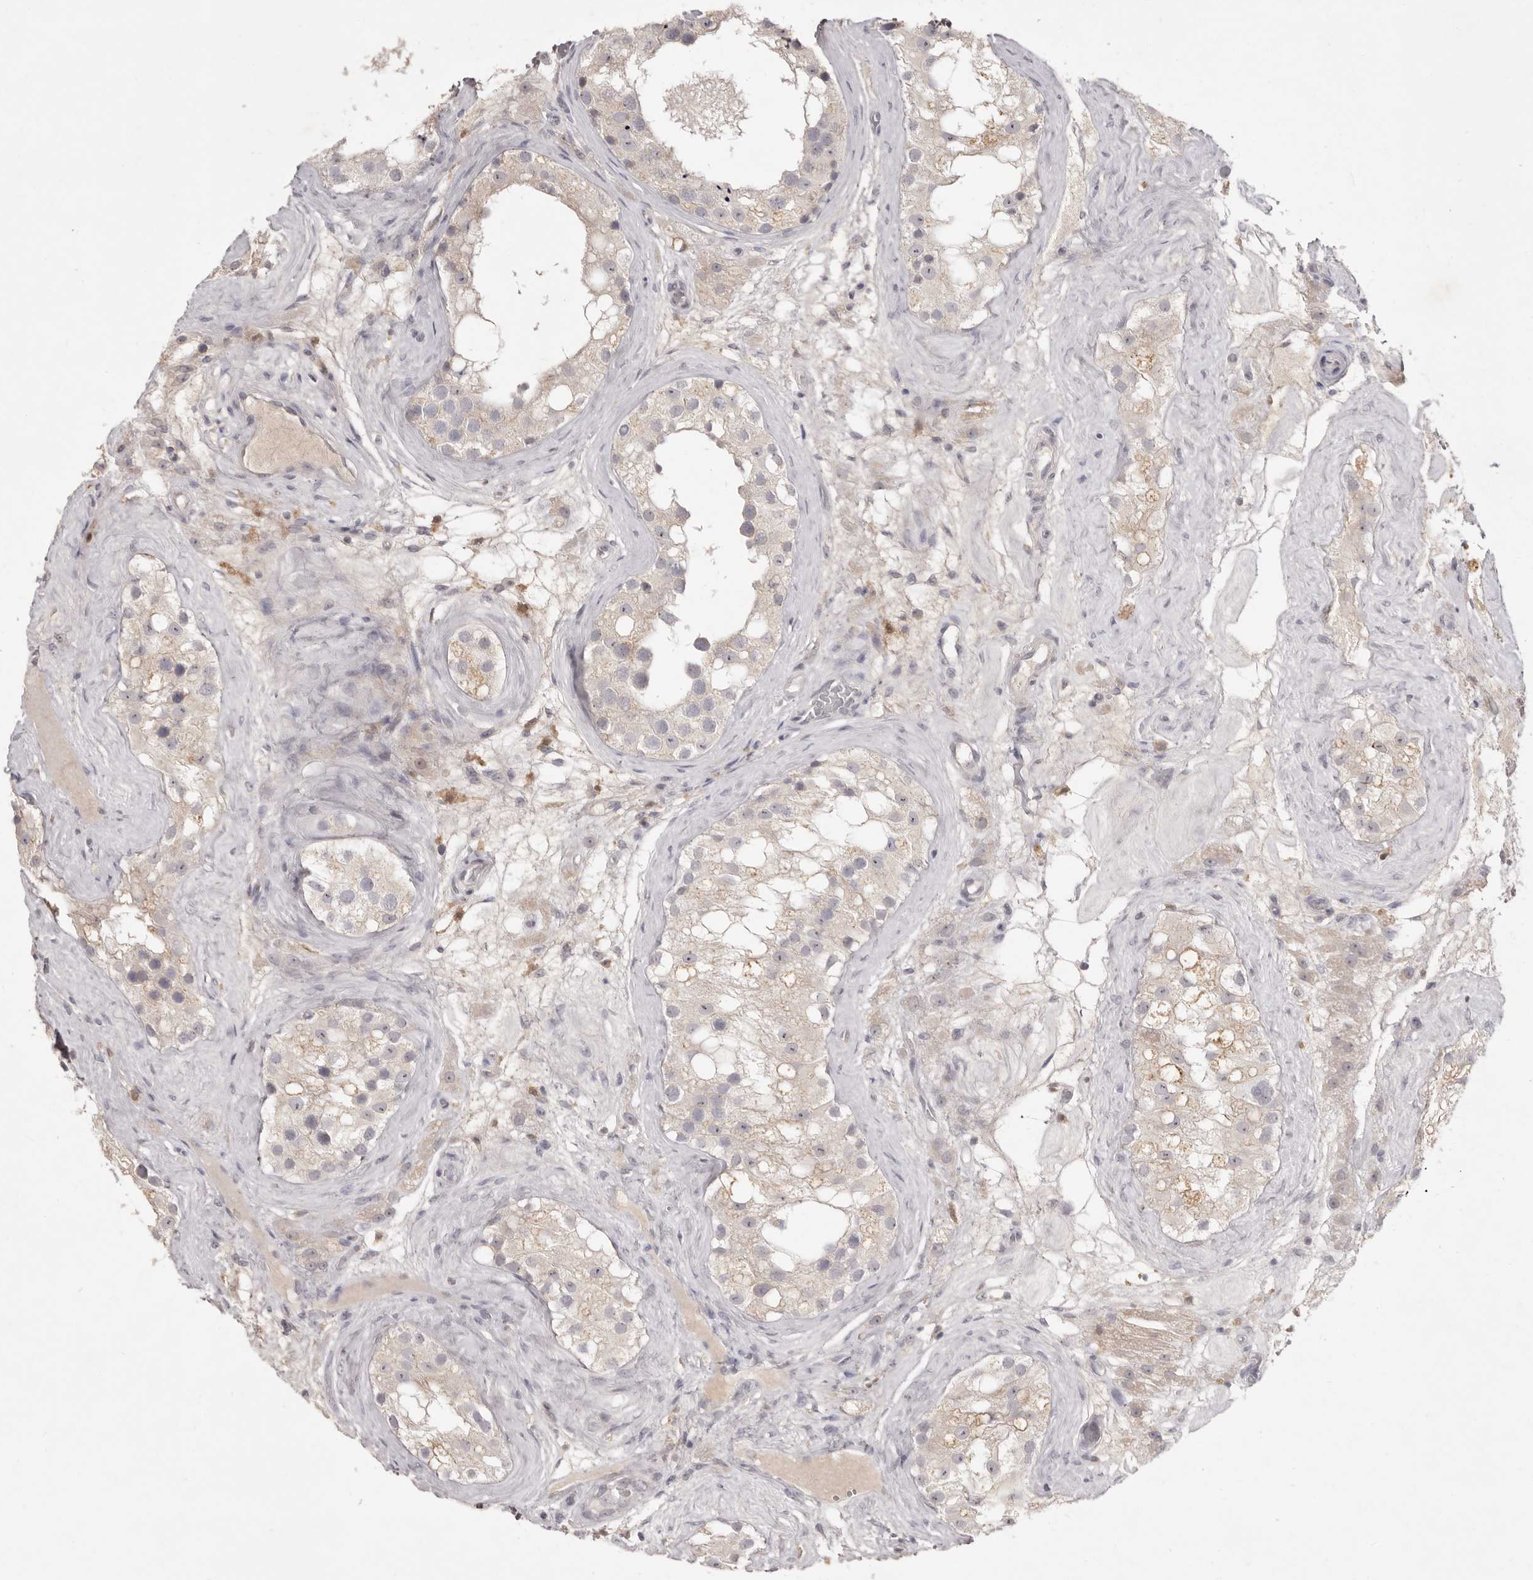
{"staining": {"intensity": "weak", "quantity": "<25%", "location": "cytoplasmic/membranous"}, "tissue": "testis", "cell_type": "Cells in seminiferous ducts", "image_type": "normal", "snomed": [{"axis": "morphology", "description": "Normal tissue, NOS"}, {"axis": "morphology", "description": "Seminoma, NOS"}, {"axis": "topography", "description": "Testis"}], "caption": "High power microscopy micrograph of an immunohistochemistry (IHC) photomicrograph of benign testis, revealing no significant positivity in cells in seminiferous ducts.", "gene": "GPR84", "patient": {"sex": "male", "age": 71}}